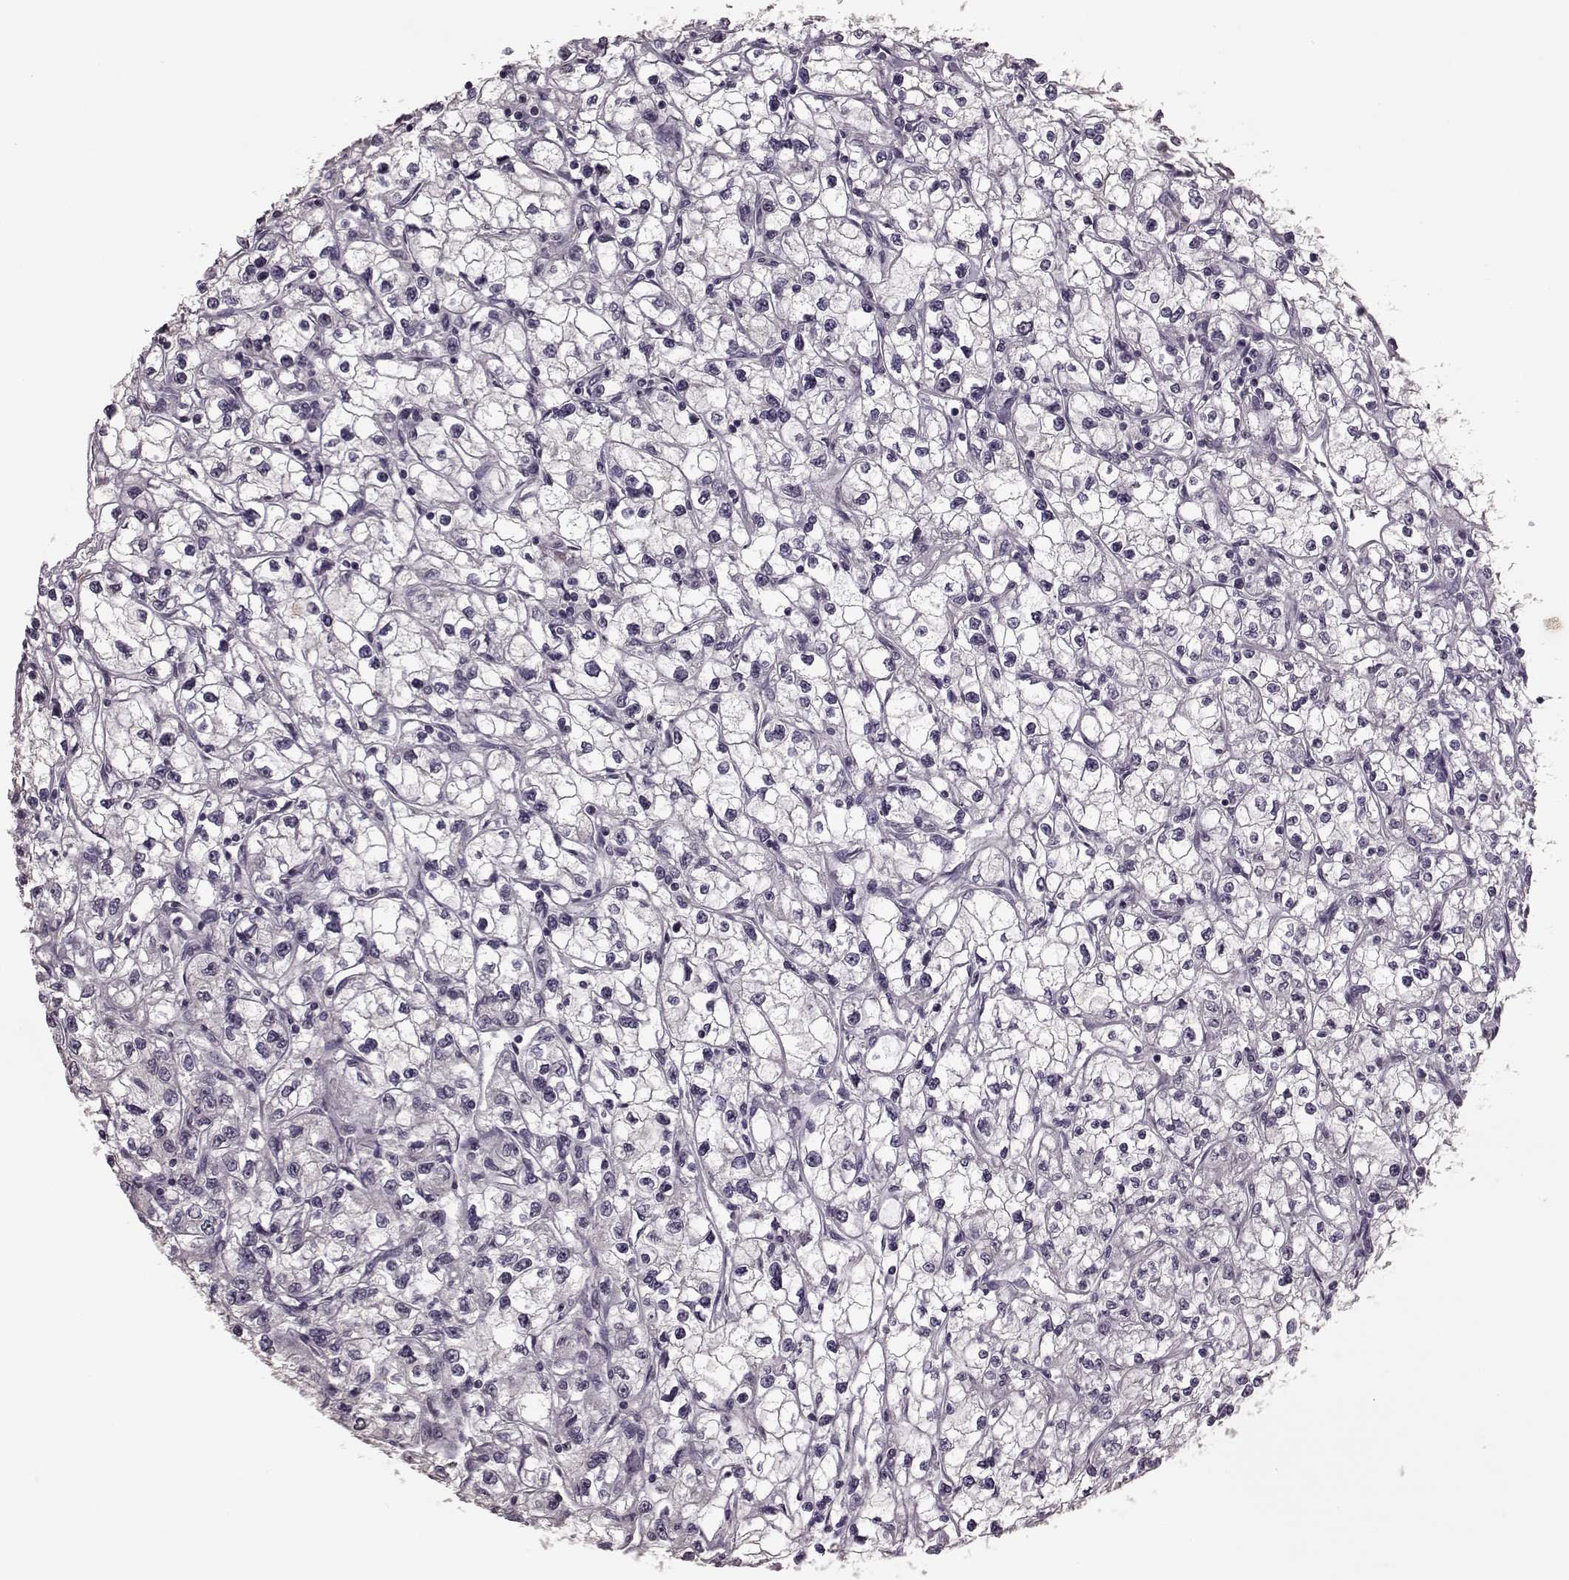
{"staining": {"intensity": "negative", "quantity": "none", "location": "none"}, "tissue": "renal cancer", "cell_type": "Tumor cells", "image_type": "cancer", "snomed": [{"axis": "morphology", "description": "Adenocarcinoma, NOS"}, {"axis": "topography", "description": "Kidney"}], "caption": "A high-resolution image shows immunohistochemistry (IHC) staining of renal cancer (adenocarcinoma), which shows no significant positivity in tumor cells.", "gene": "SLC52A3", "patient": {"sex": "male", "age": 67}}